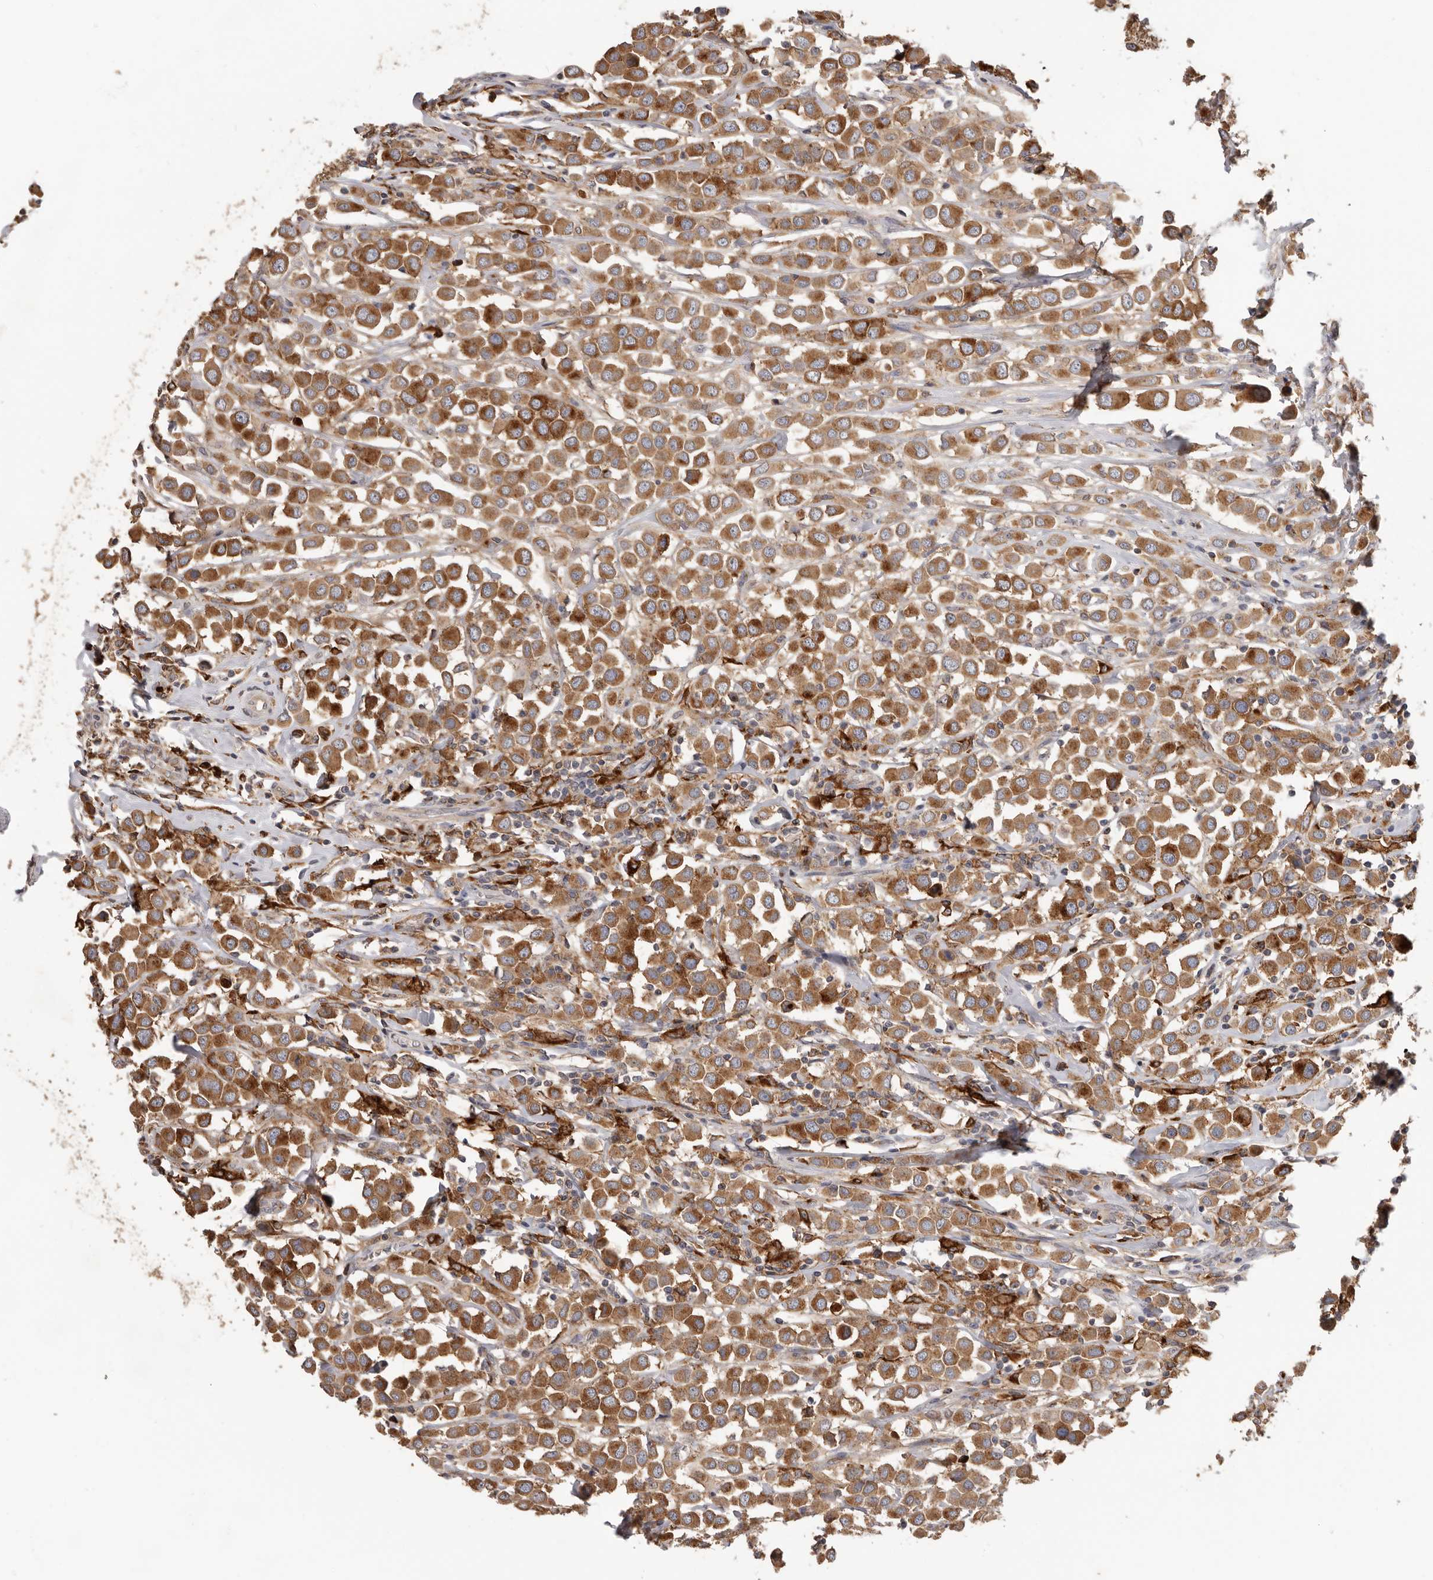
{"staining": {"intensity": "moderate", "quantity": ">75%", "location": "cytoplasmic/membranous"}, "tissue": "breast cancer", "cell_type": "Tumor cells", "image_type": "cancer", "snomed": [{"axis": "morphology", "description": "Duct carcinoma"}, {"axis": "topography", "description": "Breast"}], "caption": "This photomicrograph shows immunohistochemistry staining of human breast cancer, with medium moderate cytoplasmic/membranous expression in approximately >75% of tumor cells.", "gene": "TFRC", "patient": {"sex": "female", "age": 61}}